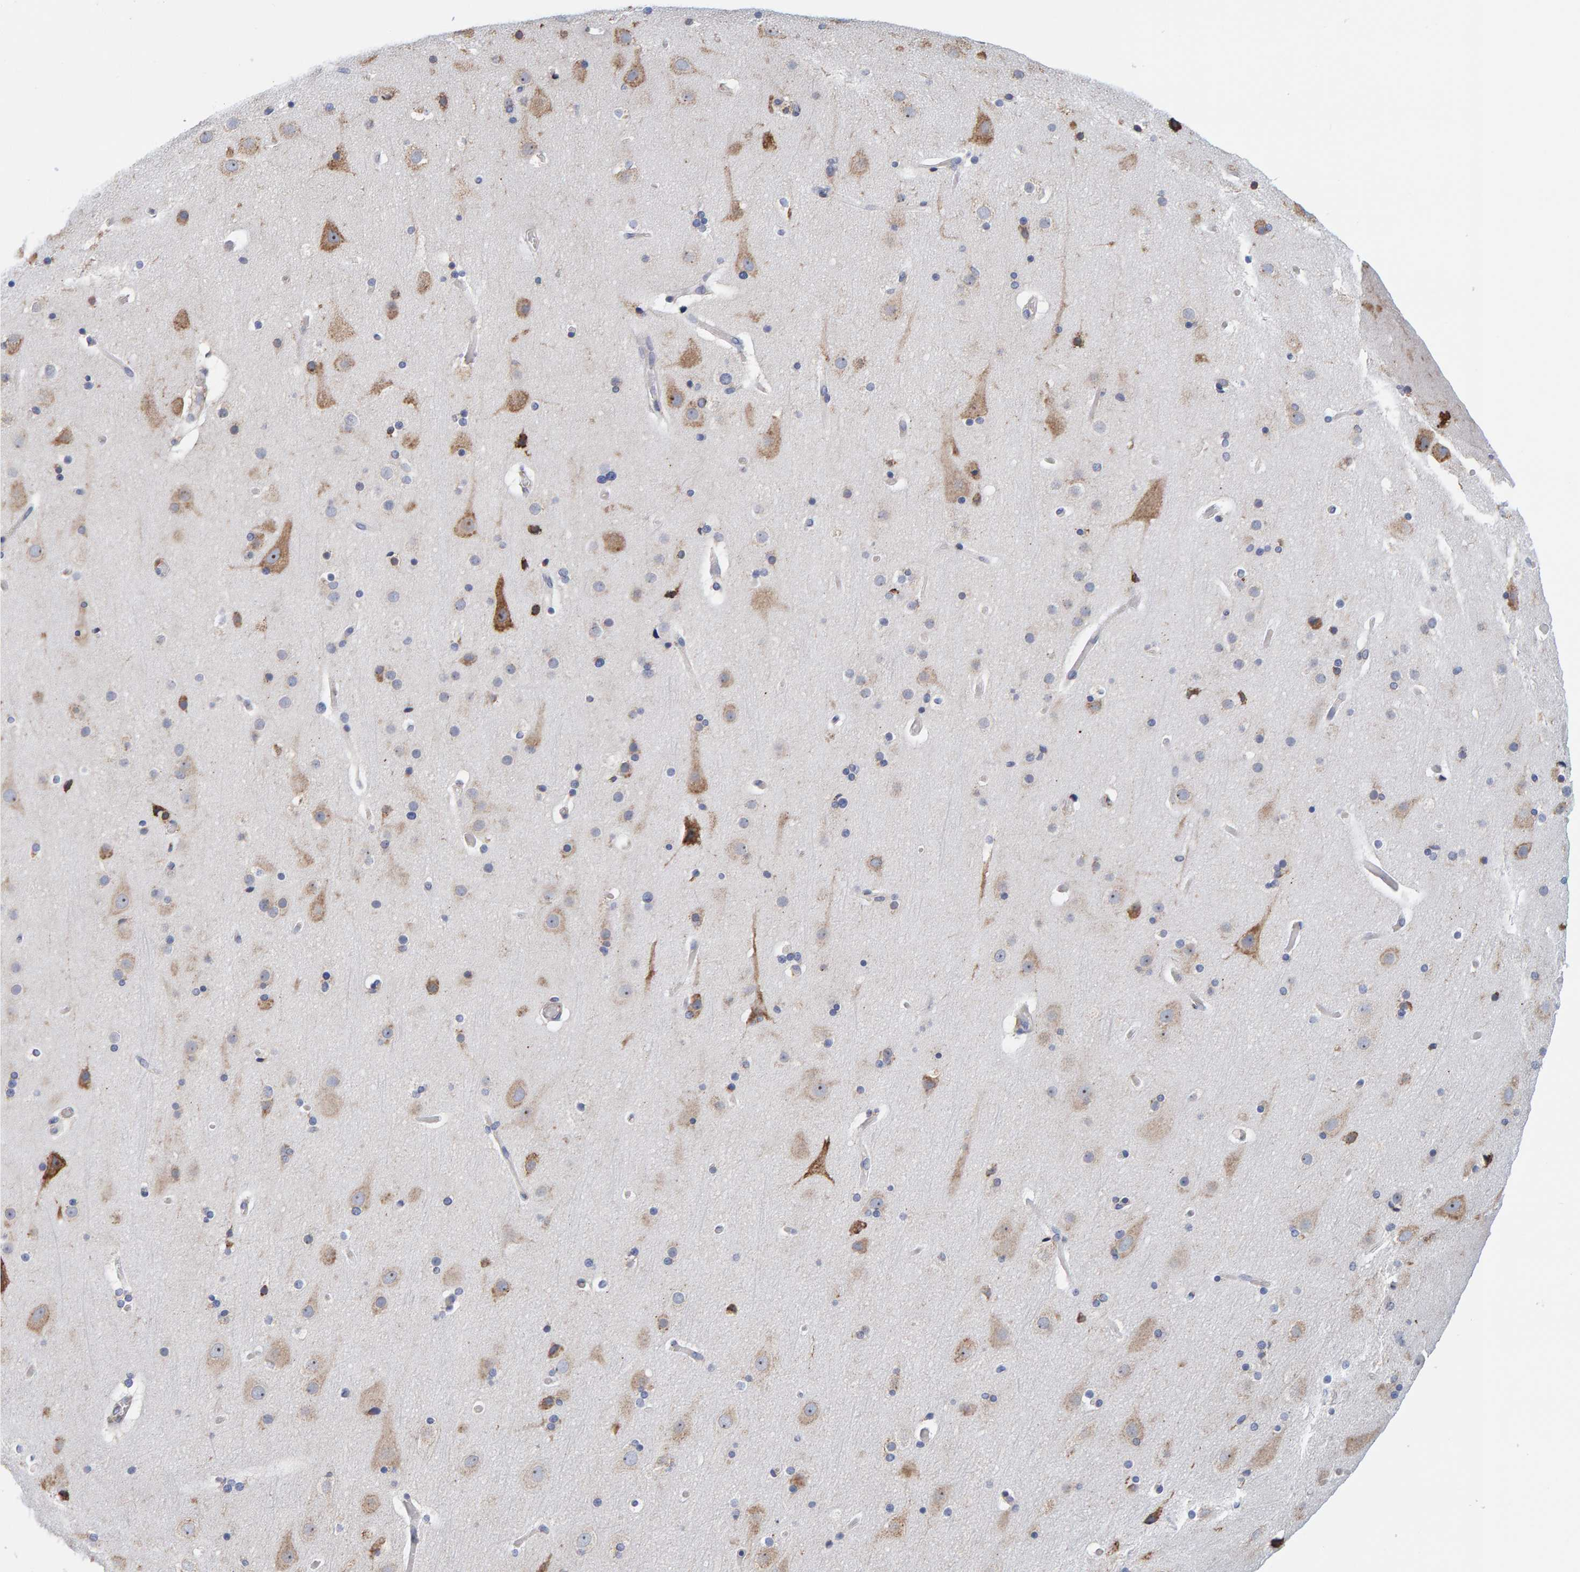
{"staining": {"intensity": "negative", "quantity": "none", "location": "none"}, "tissue": "cerebral cortex", "cell_type": "Endothelial cells", "image_type": "normal", "snomed": [{"axis": "morphology", "description": "Normal tissue, NOS"}, {"axis": "topography", "description": "Cerebral cortex"}], "caption": "This is a photomicrograph of immunohistochemistry staining of unremarkable cerebral cortex, which shows no staining in endothelial cells. (DAB (3,3'-diaminobenzidine) immunohistochemistry visualized using brightfield microscopy, high magnification).", "gene": "SGPL1", "patient": {"sex": "male", "age": 57}}